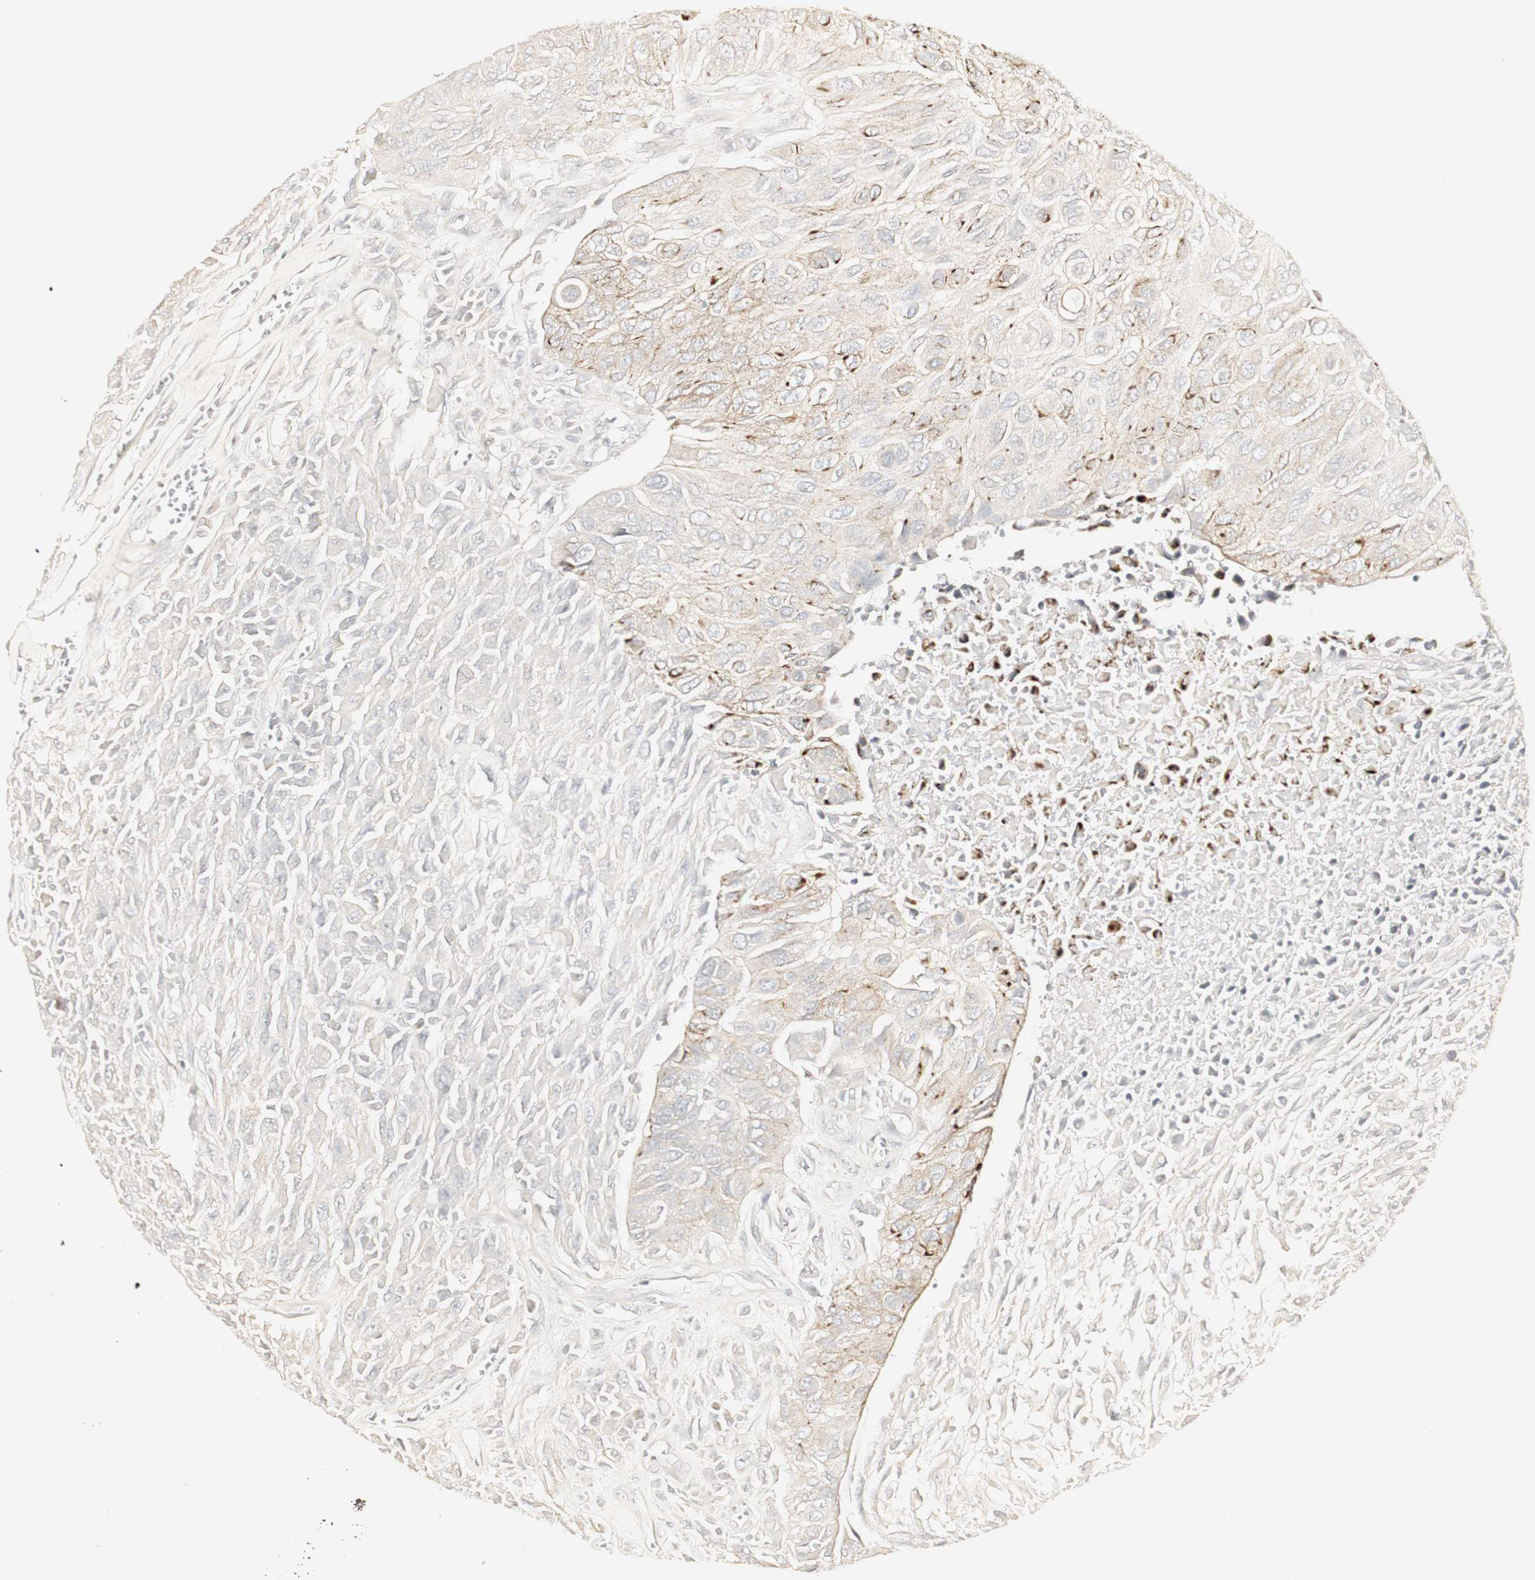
{"staining": {"intensity": "moderate", "quantity": "25%-75%", "location": "cytoplasmic/membranous"}, "tissue": "urothelial cancer", "cell_type": "Tumor cells", "image_type": "cancer", "snomed": [{"axis": "morphology", "description": "Urothelial carcinoma, High grade"}, {"axis": "topography", "description": "Urinary bladder"}], "caption": "A brown stain shows moderate cytoplasmic/membranous staining of a protein in human urothelial carcinoma (high-grade) tumor cells.", "gene": "DSC2", "patient": {"sex": "male", "age": 66}}